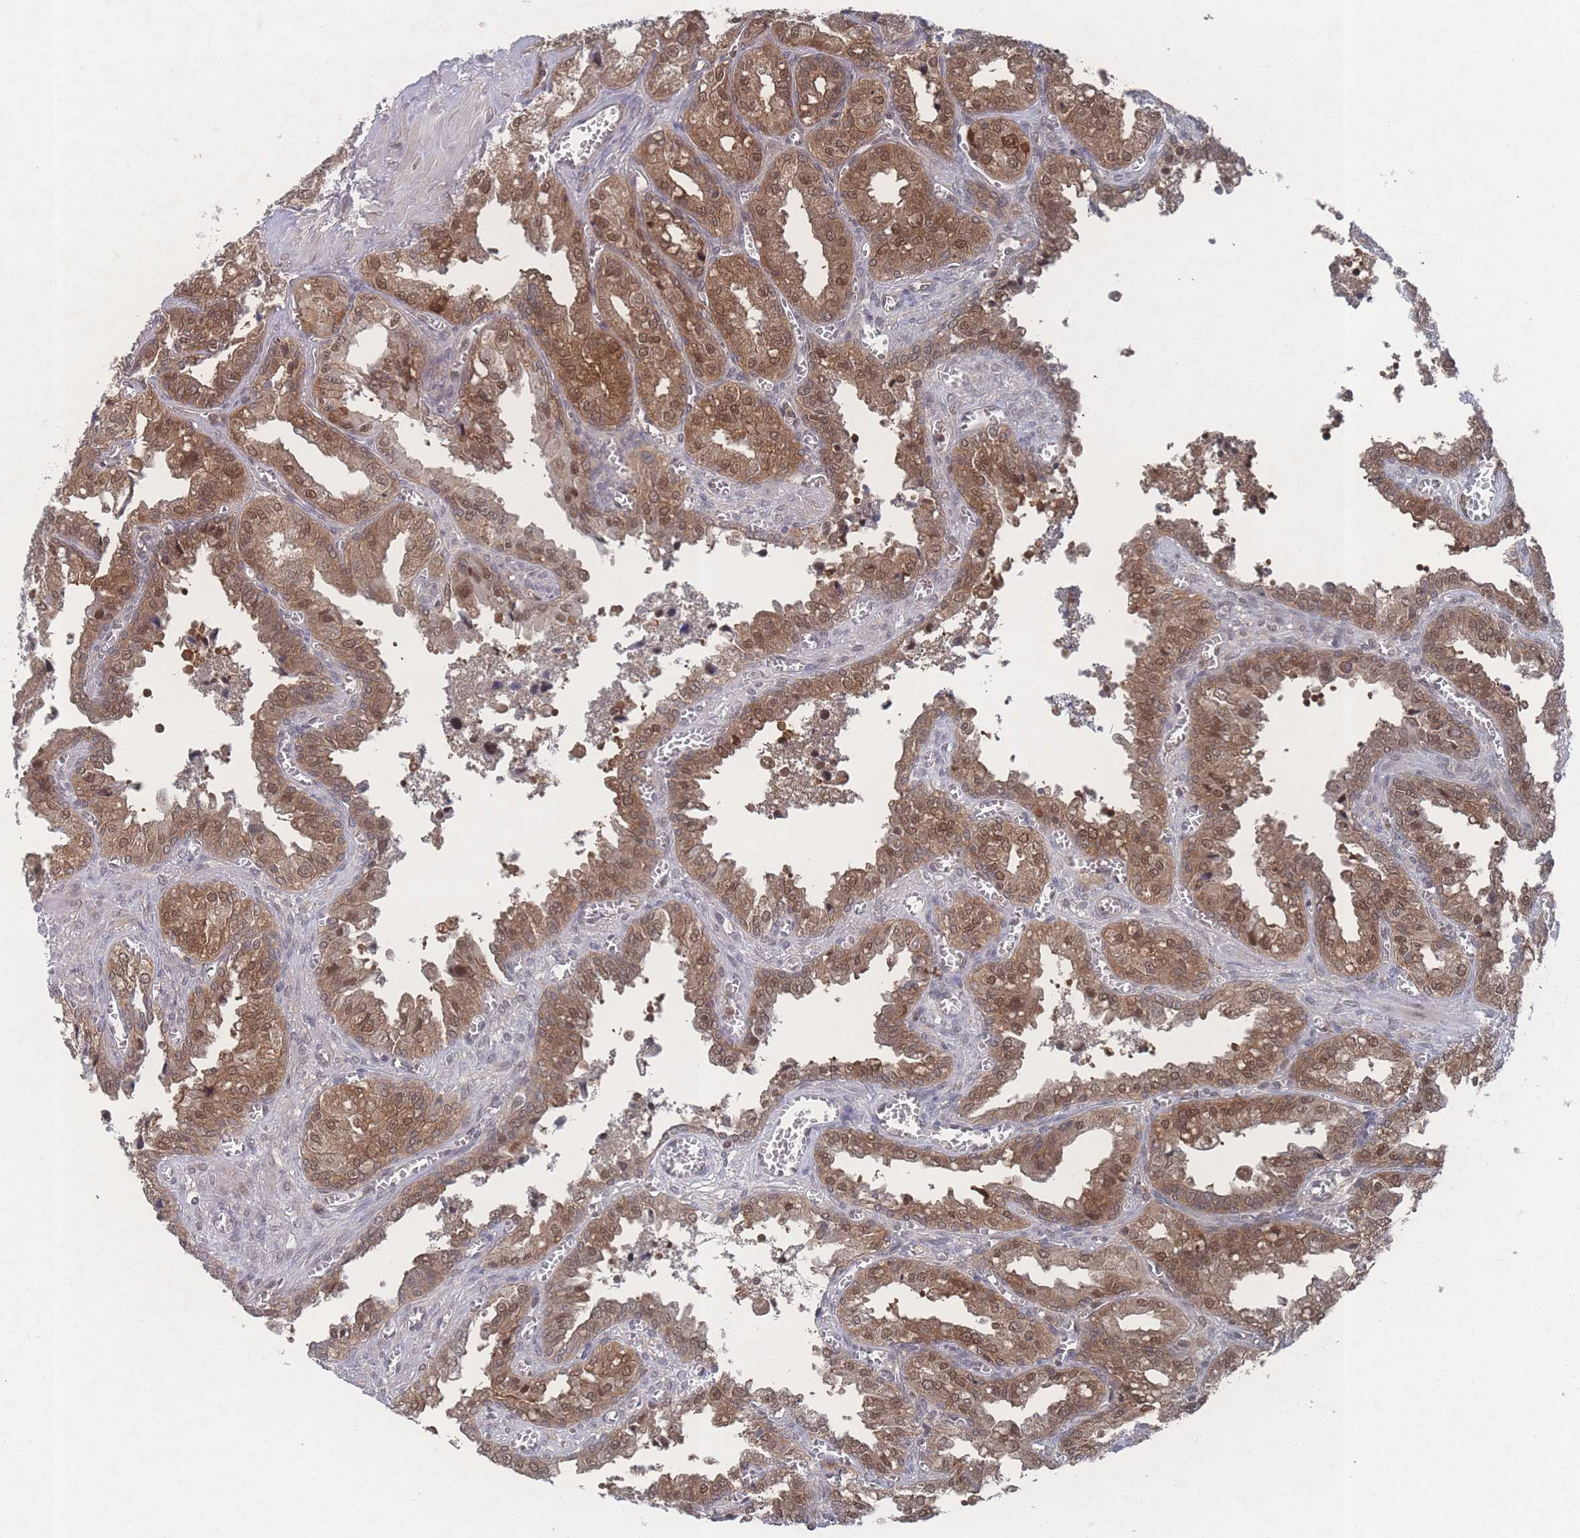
{"staining": {"intensity": "moderate", "quantity": ">75%", "location": "cytoplasmic/membranous,nuclear"}, "tissue": "seminal vesicle", "cell_type": "Glandular cells", "image_type": "normal", "snomed": [{"axis": "morphology", "description": "Normal tissue, NOS"}, {"axis": "topography", "description": "Seminal veicle"}], "caption": "DAB (3,3'-diaminobenzidine) immunohistochemical staining of normal human seminal vesicle demonstrates moderate cytoplasmic/membranous,nuclear protein staining in about >75% of glandular cells.", "gene": "PSMA1", "patient": {"sex": "male", "age": 67}}